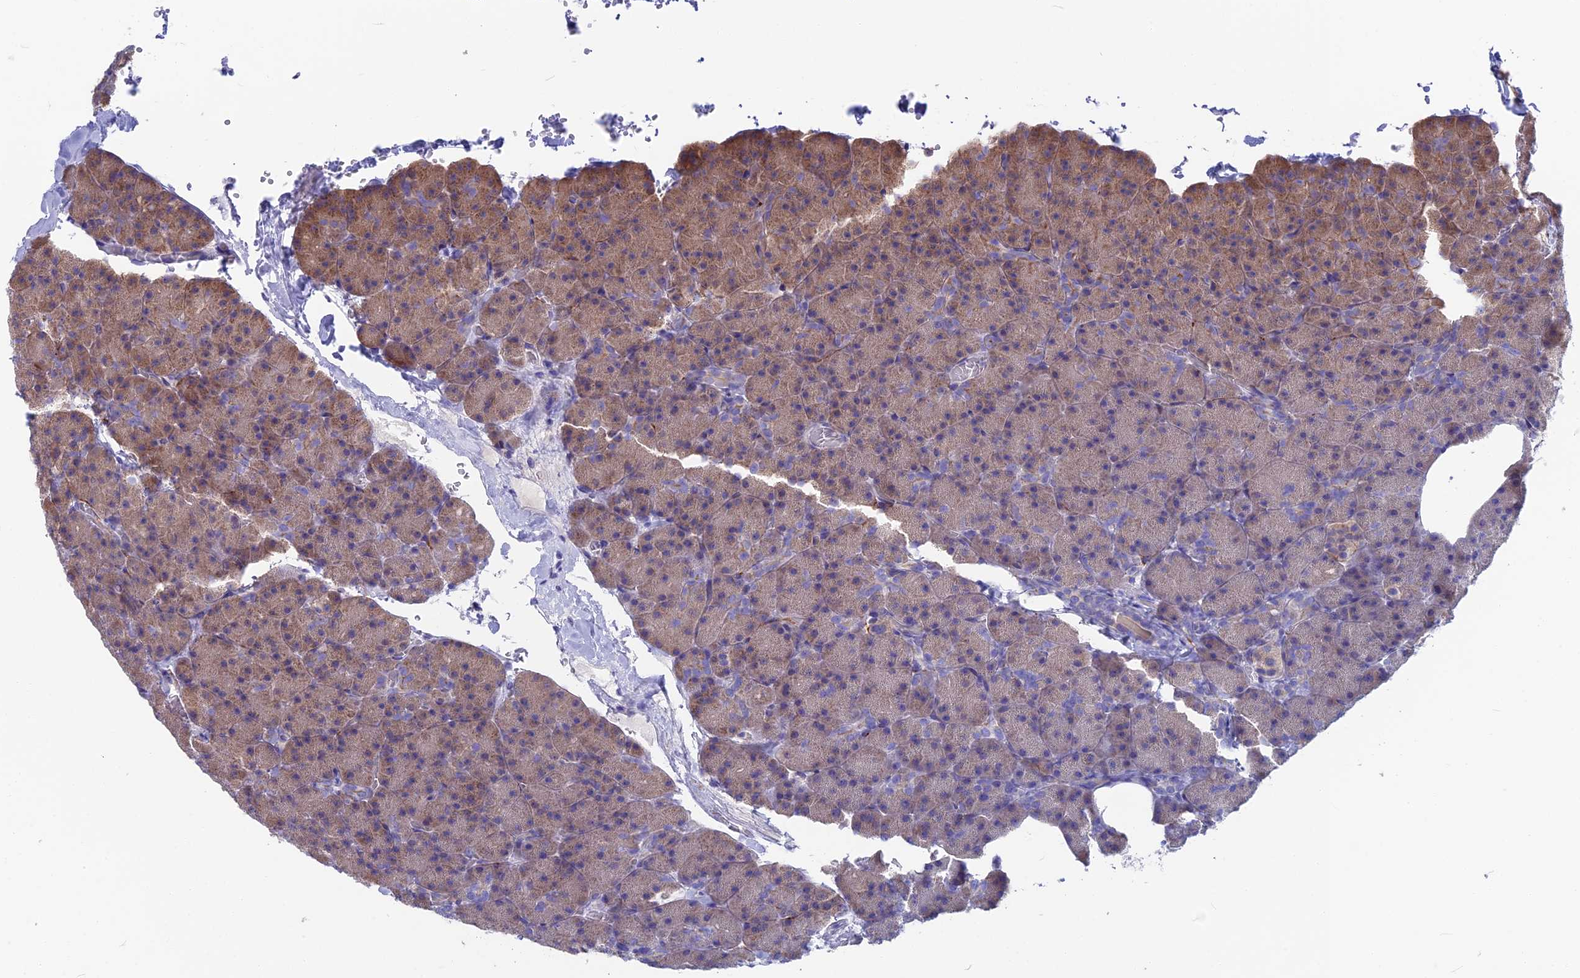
{"staining": {"intensity": "weak", "quantity": "25%-75%", "location": "cytoplasmic/membranous"}, "tissue": "pancreas", "cell_type": "Exocrine glandular cells", "image_type": "normal", "snomed": [{"axis": "morphology", "description": "Normal tissue, NOS"}, {"axis": "morphology", "description": "Carcinoid, malignant, NOS"}, {"axis": "topography", "description": "Pancreas"}], "caption": "Benign pancreas displays weak cytoplasmic/membranous staining in about 25%-75% of exocrine glandular cells, visualized by immunohistochemistry.", "gene": "SNAP91", "patient": {"sex": "female", "age": 35}}